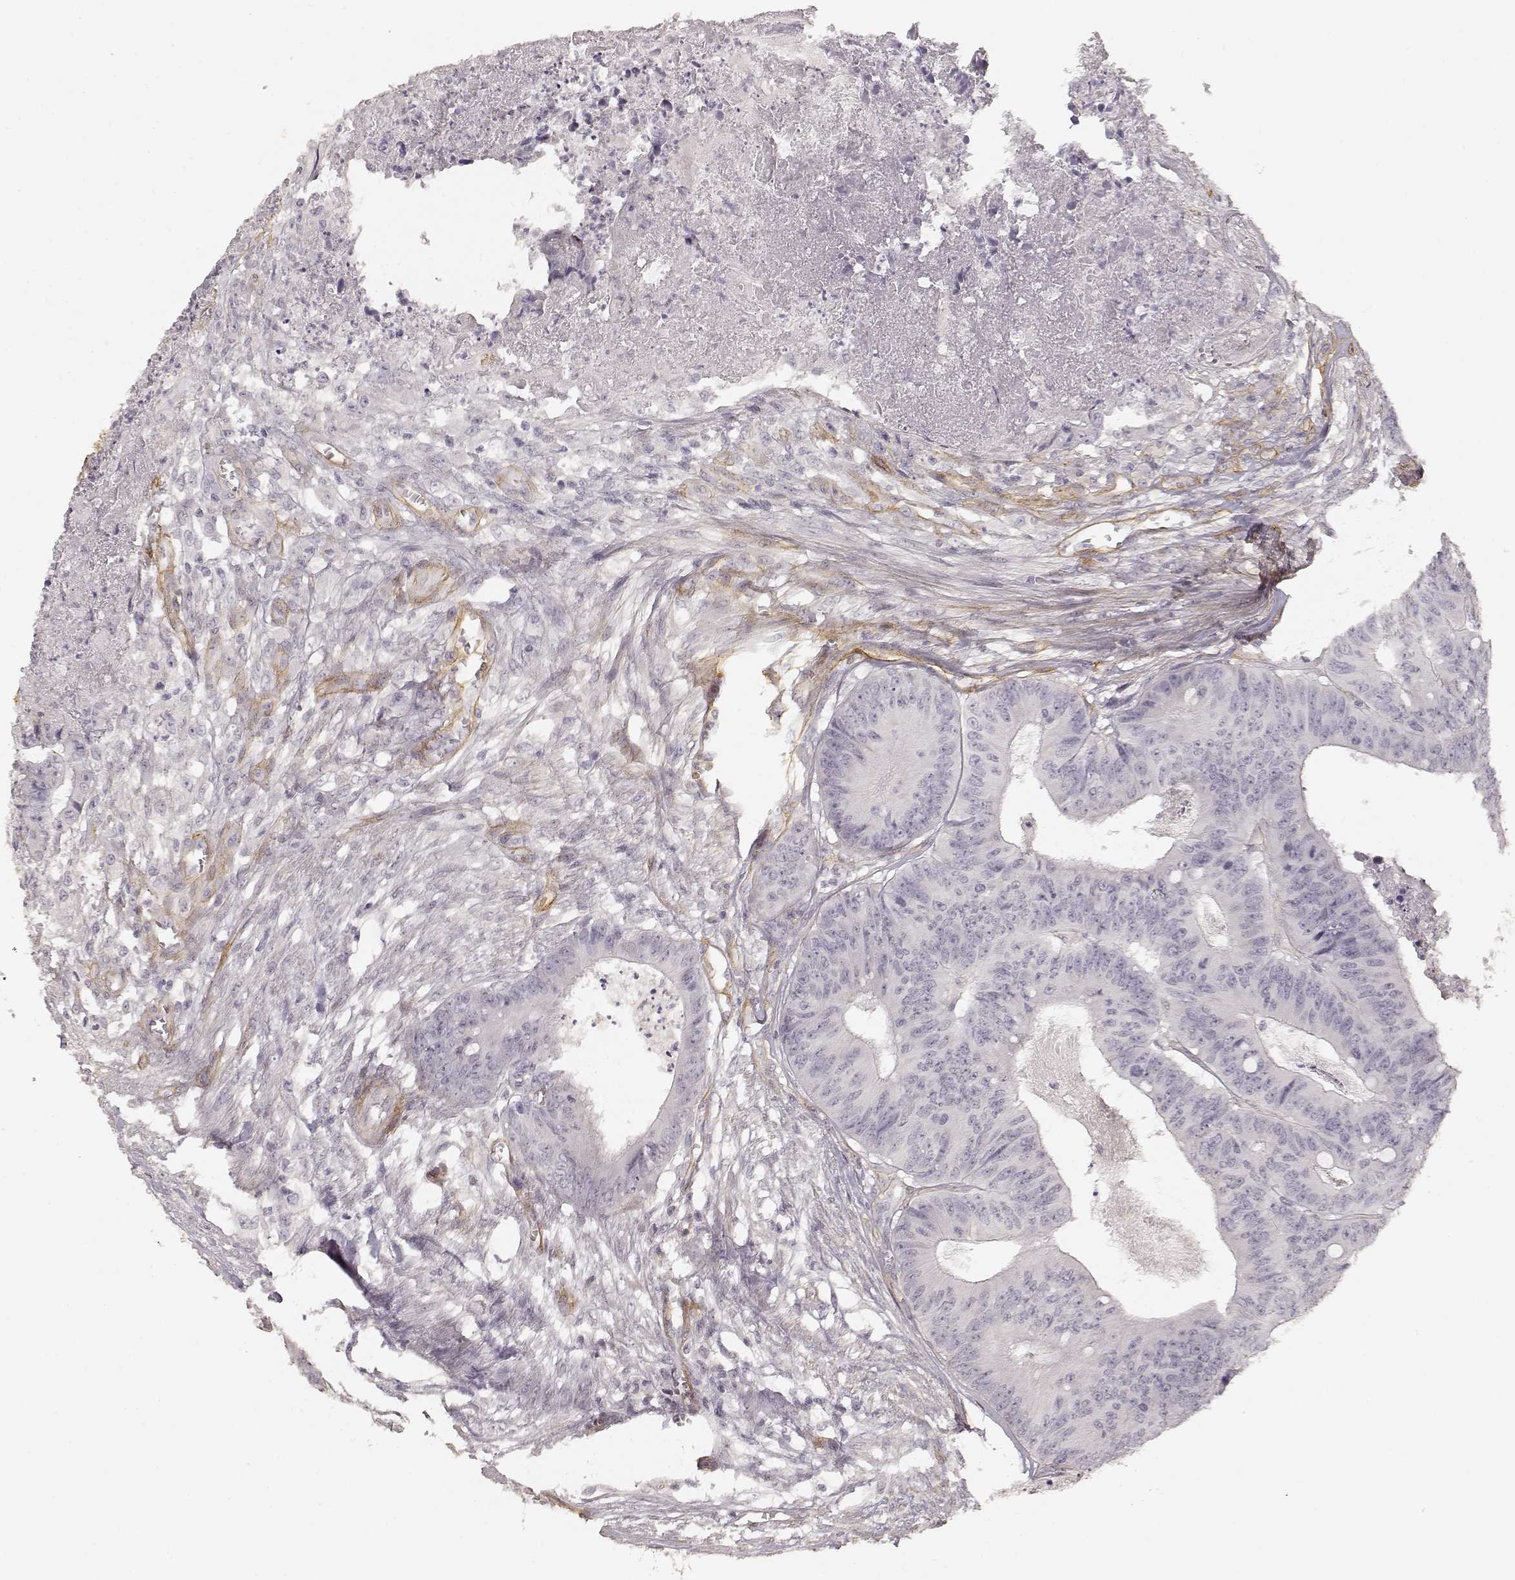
{"staining": {"intensity": "negative", "quantity": "none", "location": "none"}, "tissue": "colorectal cancer", "cell_type": "Tumor cells", "image_type": "cancer", "snomed": [{"axis": "morphology", "description": "Adenocarcinoma, NOS"}, {"axis": "topography", "description": "Colon"}], "caption": "Colorectal cancer (adenocarcinoma) was stained to show a protein in brown. There is no significant staining in tumor cells. (Immunohistochemistry (ihc), brightfield microscopy, high magnification).", "gene": "LAMA4", "patient": {"sex": "male", "age": 84}}